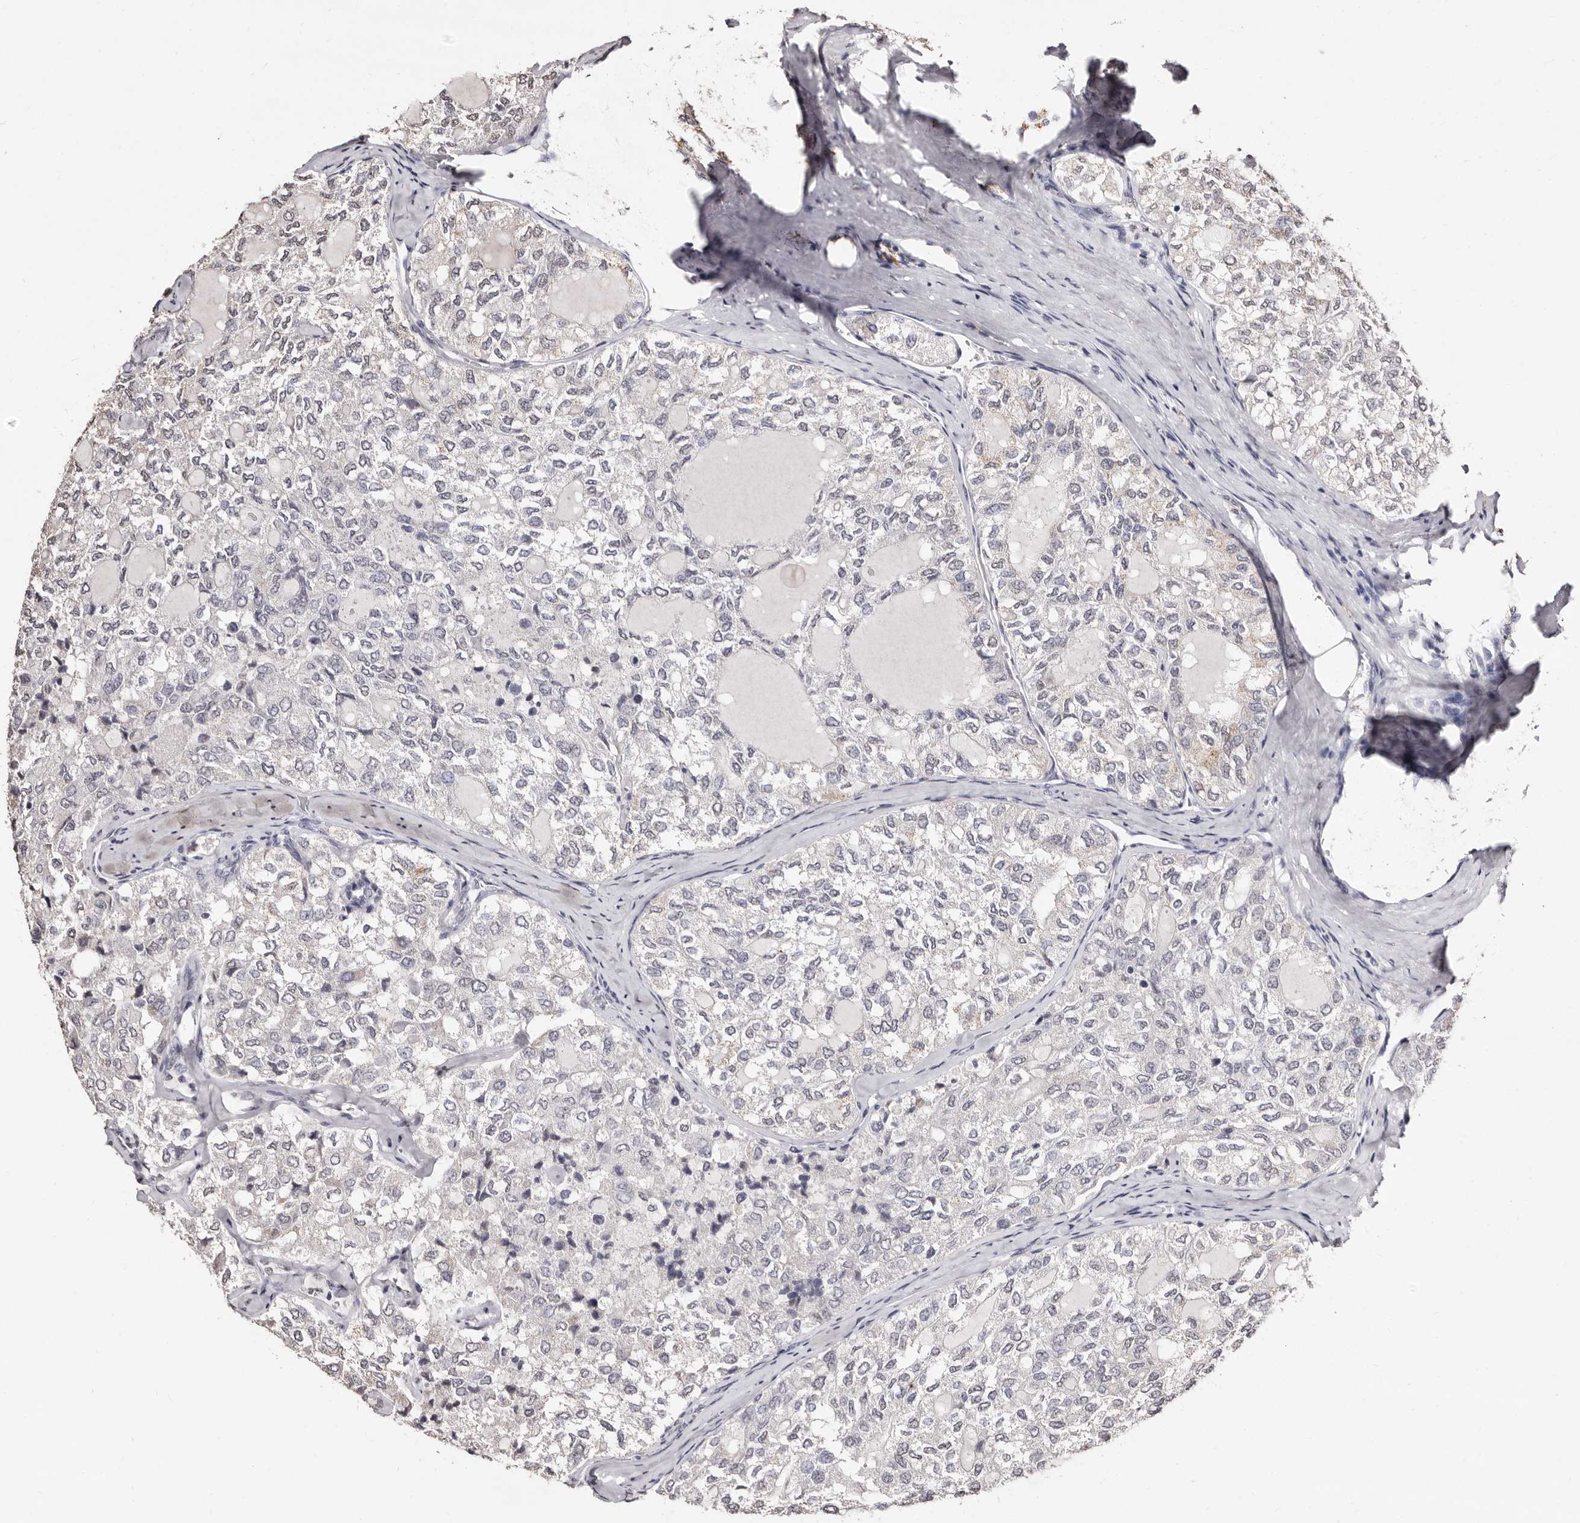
{"staining": {"intensity": "negative", "quantity": "none", "location": "none"}, "tissue": "thyroid cancer", "cell_type": "Tumor cells", "image_type": "cancer", "snomed": [{"axis": "morphology", "description": "Follicular adenoma carcinoma, NOS"}, {"axis": "topography", "description": "Thyroid gland"}], "caption": "Immunohistochemistry (IHC) micrograph of neoplastic tissue: human follicular adenoma carcinoma (thyroid) stained with DAB (3,3'-diaminobenzidine) displays no significant protein positivity in tumor cells.", "gene": "ERBB4", "patient": {"sex": "male", "age": 75}}